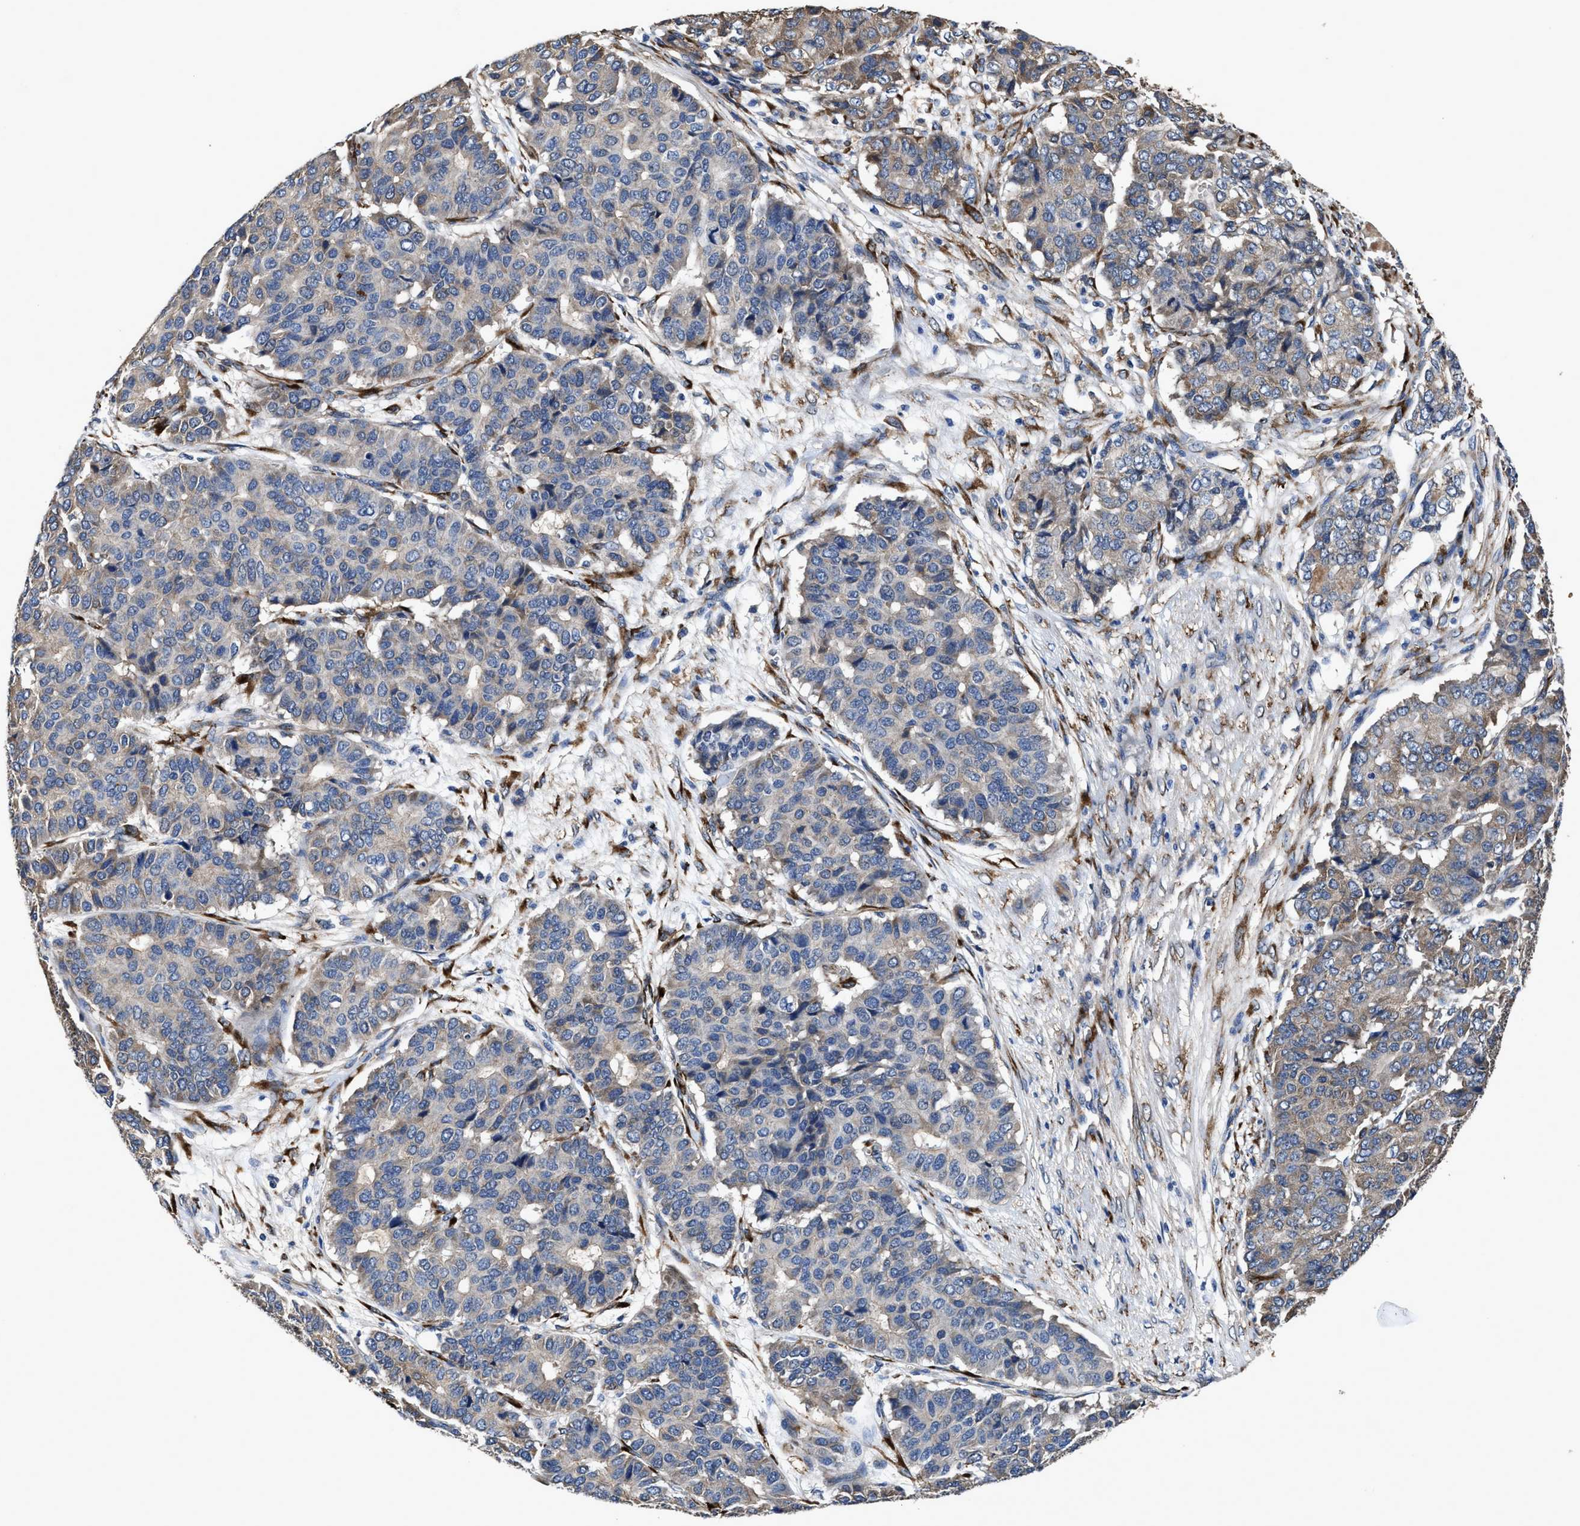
{"staining": {"intensity": "moderate", "quantity": "<25%", "location": "cytoplasmic/membranous"}, "tissue": "pancreatic cancer", "cell_type": "Tumor cells", "image_type": "cancer", "snomed": [{"axis": "morphology", "description": "Adenocarcinoma, NOS"}, {"axis": "topography", "description": "Pancreas"}], "caption": "An immunohistochemistry (IHC) image of tumor tissue is shown. Protein staining in brown highlights moderate cytoplasmic/membranous positivity in adenocarcinoma (pancreatic) within tumor cells.", "gene": "IDNK", "patient": {"sex": "male", "age": 50}}